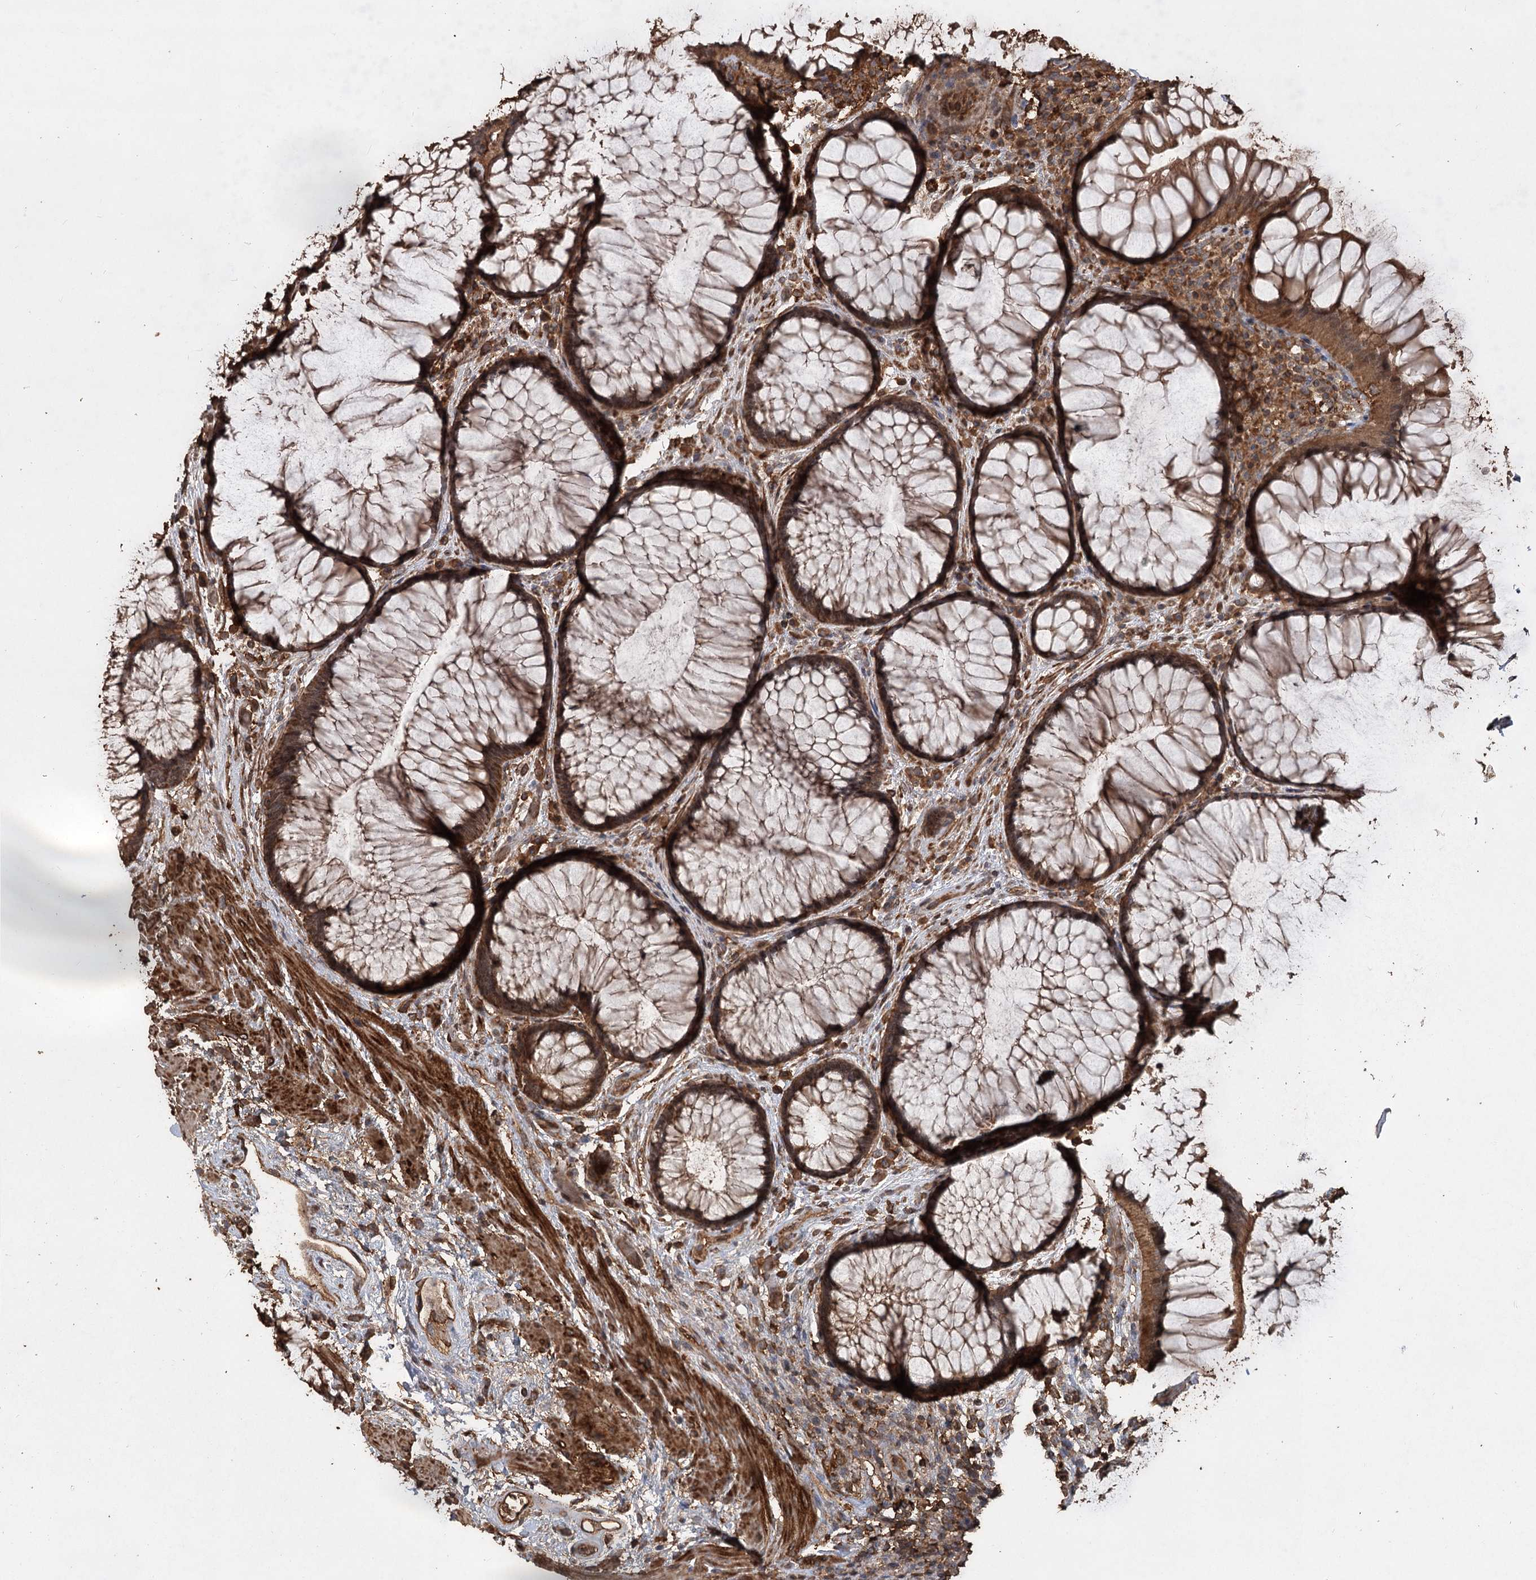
{"staining": {"intensity": "moderate", "quantity": ">75%", "location": "cytoplasmic/membranous"}, "tissue": "rectum", "cell_type": "Glandular cells", "image_type": "normal", "snomed": [{"axis": "morphology", "description": "Normal tissue, NOS"}, {"axis": "topography", "description": "Rectum"}], "caption": "Protein expression analysis of unremarkable human rectum reveals moderate cytoplasmic/membranous expression in approximately >75% of glandular cells.", "gene": "PIK3C2A", "patient": {"sex": "male", "age": 51}}